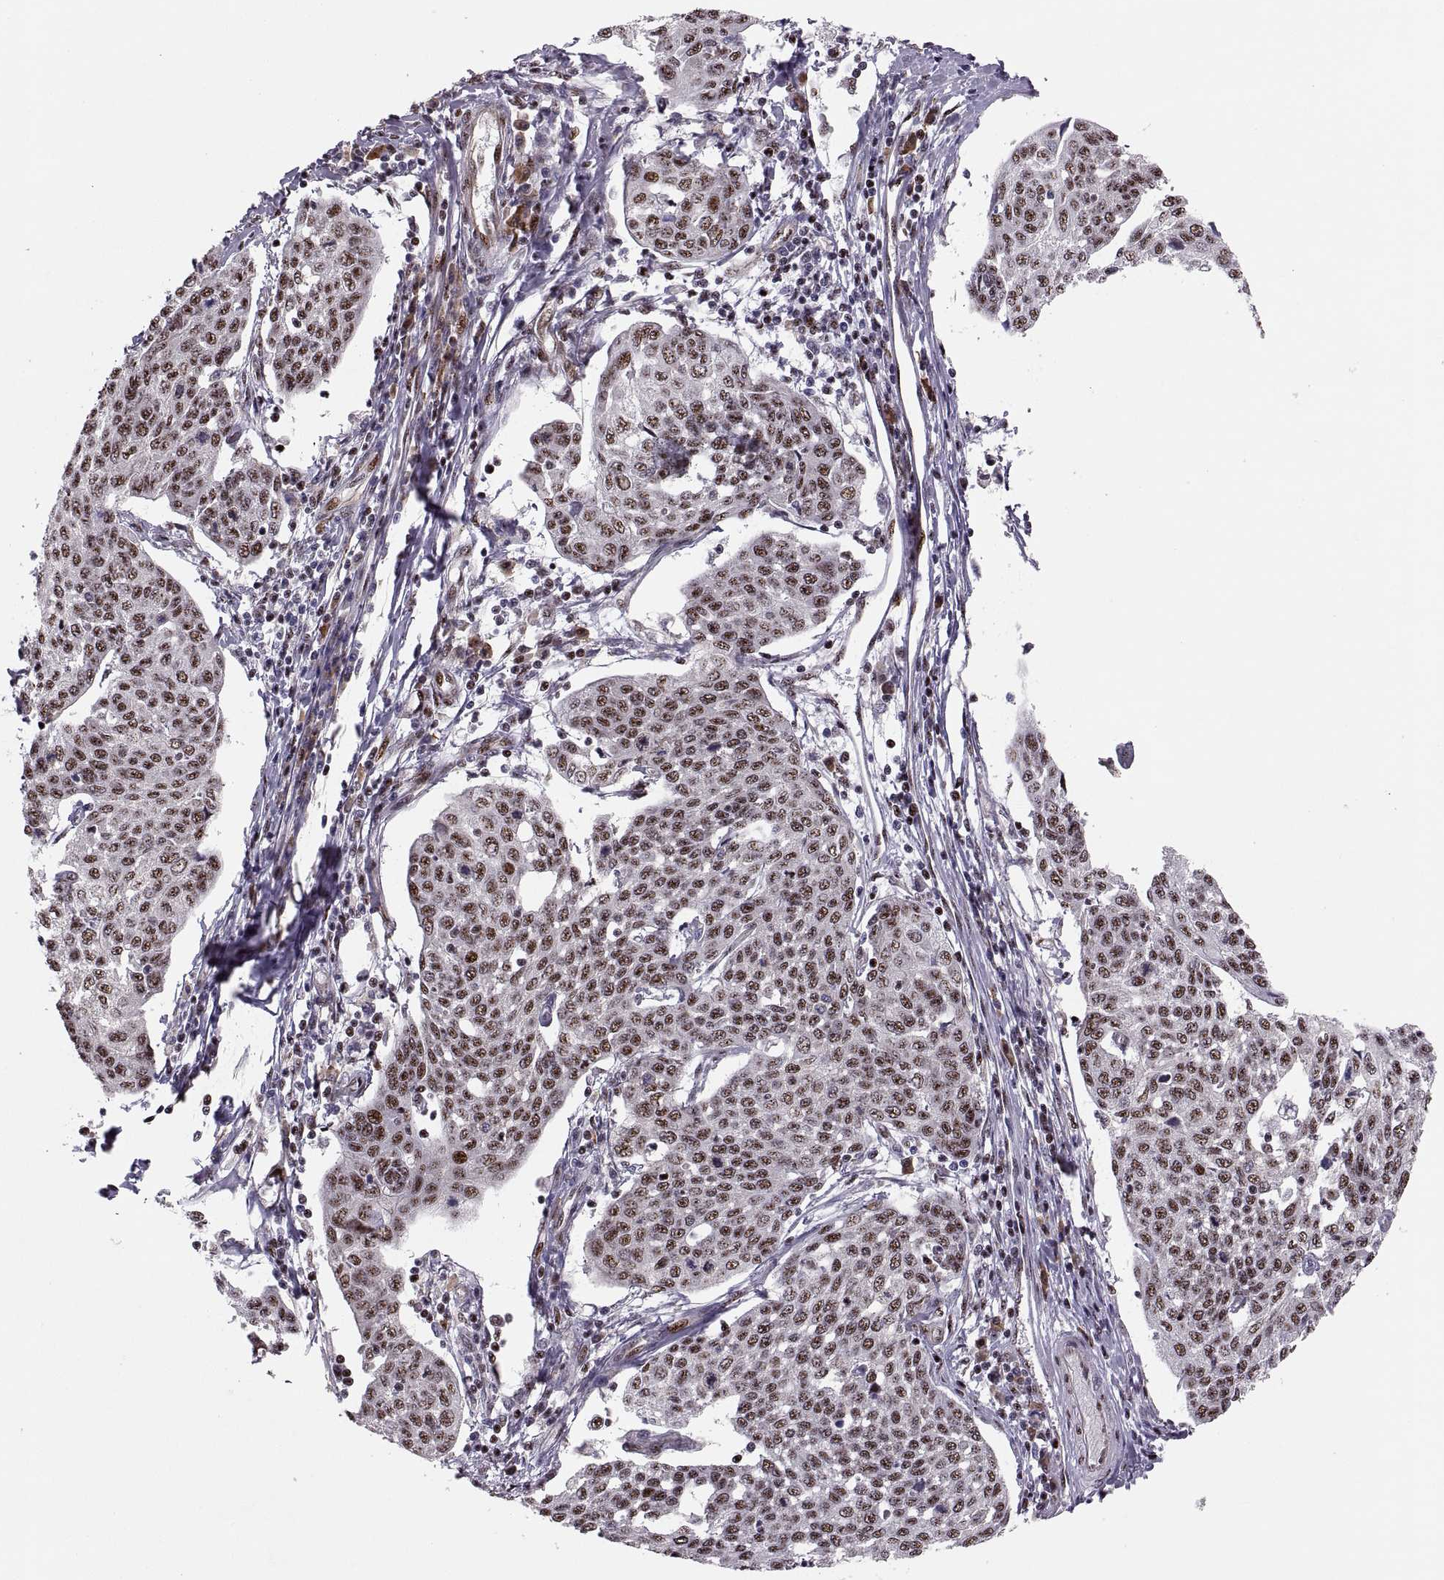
{"staining": {"intensity": "moderate", "quantity": ">75%", "location": "nuclear"}, "tissue": "cervical cancer", "cell_type": "Tumor cells", "image_type": "cancer", "snomed": [{"axis": "morphology", "description": "Squamous cell carcinoma, NOS"}, {"axis": "topography", "description": "Cervix"}], "caption": "A micrograph of cervical cancer (squamous cell carcinoma) stained for a protein exhibits moderate nuclear brown staining in tumor cells.", "gene": "ZCCHC17", "patient": {"sex": "female", "age": 34}}